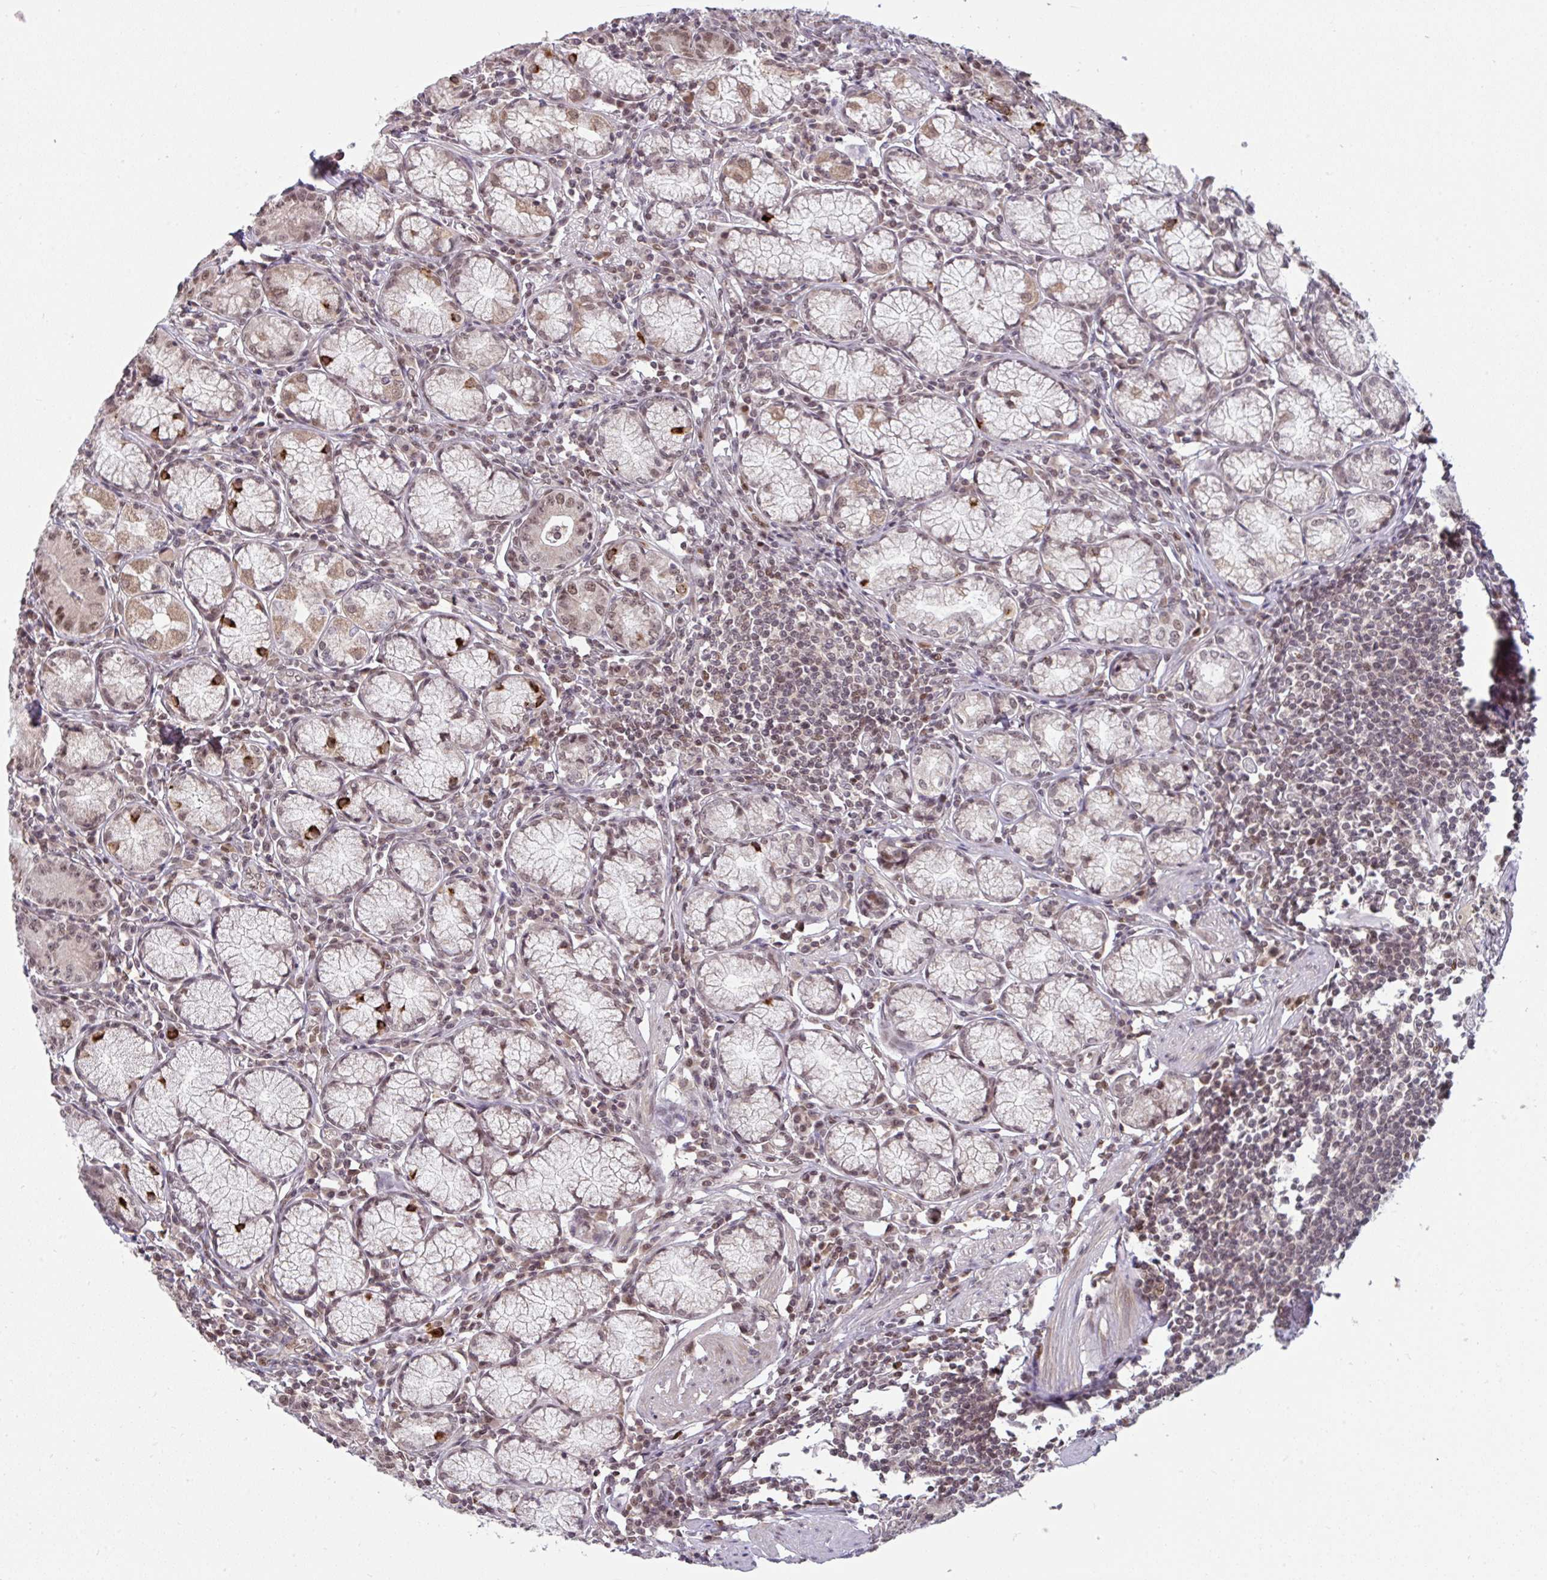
{"staining": {"intensity": "moderate", "quantity": ">75%", "location": "cytoplasmic/membranous,nuclear"}, "tissue": "stomach", "cell_type": "Glandular cells", "image_type": "normal", "snomed": [{"axis": "morphology", "description": "Normal tissue, NOS"}, {"axis": "topography", "description": "Stomach"}], "caption": "This image reveals immunohistochemistry staining of normal human stomach, with medium moderate cytoplasmic/membranous,nuclear staining in approximately >75% of glandular cells.", "gene": "KLF2", "patient": {"sex": "male", "age": 55}}